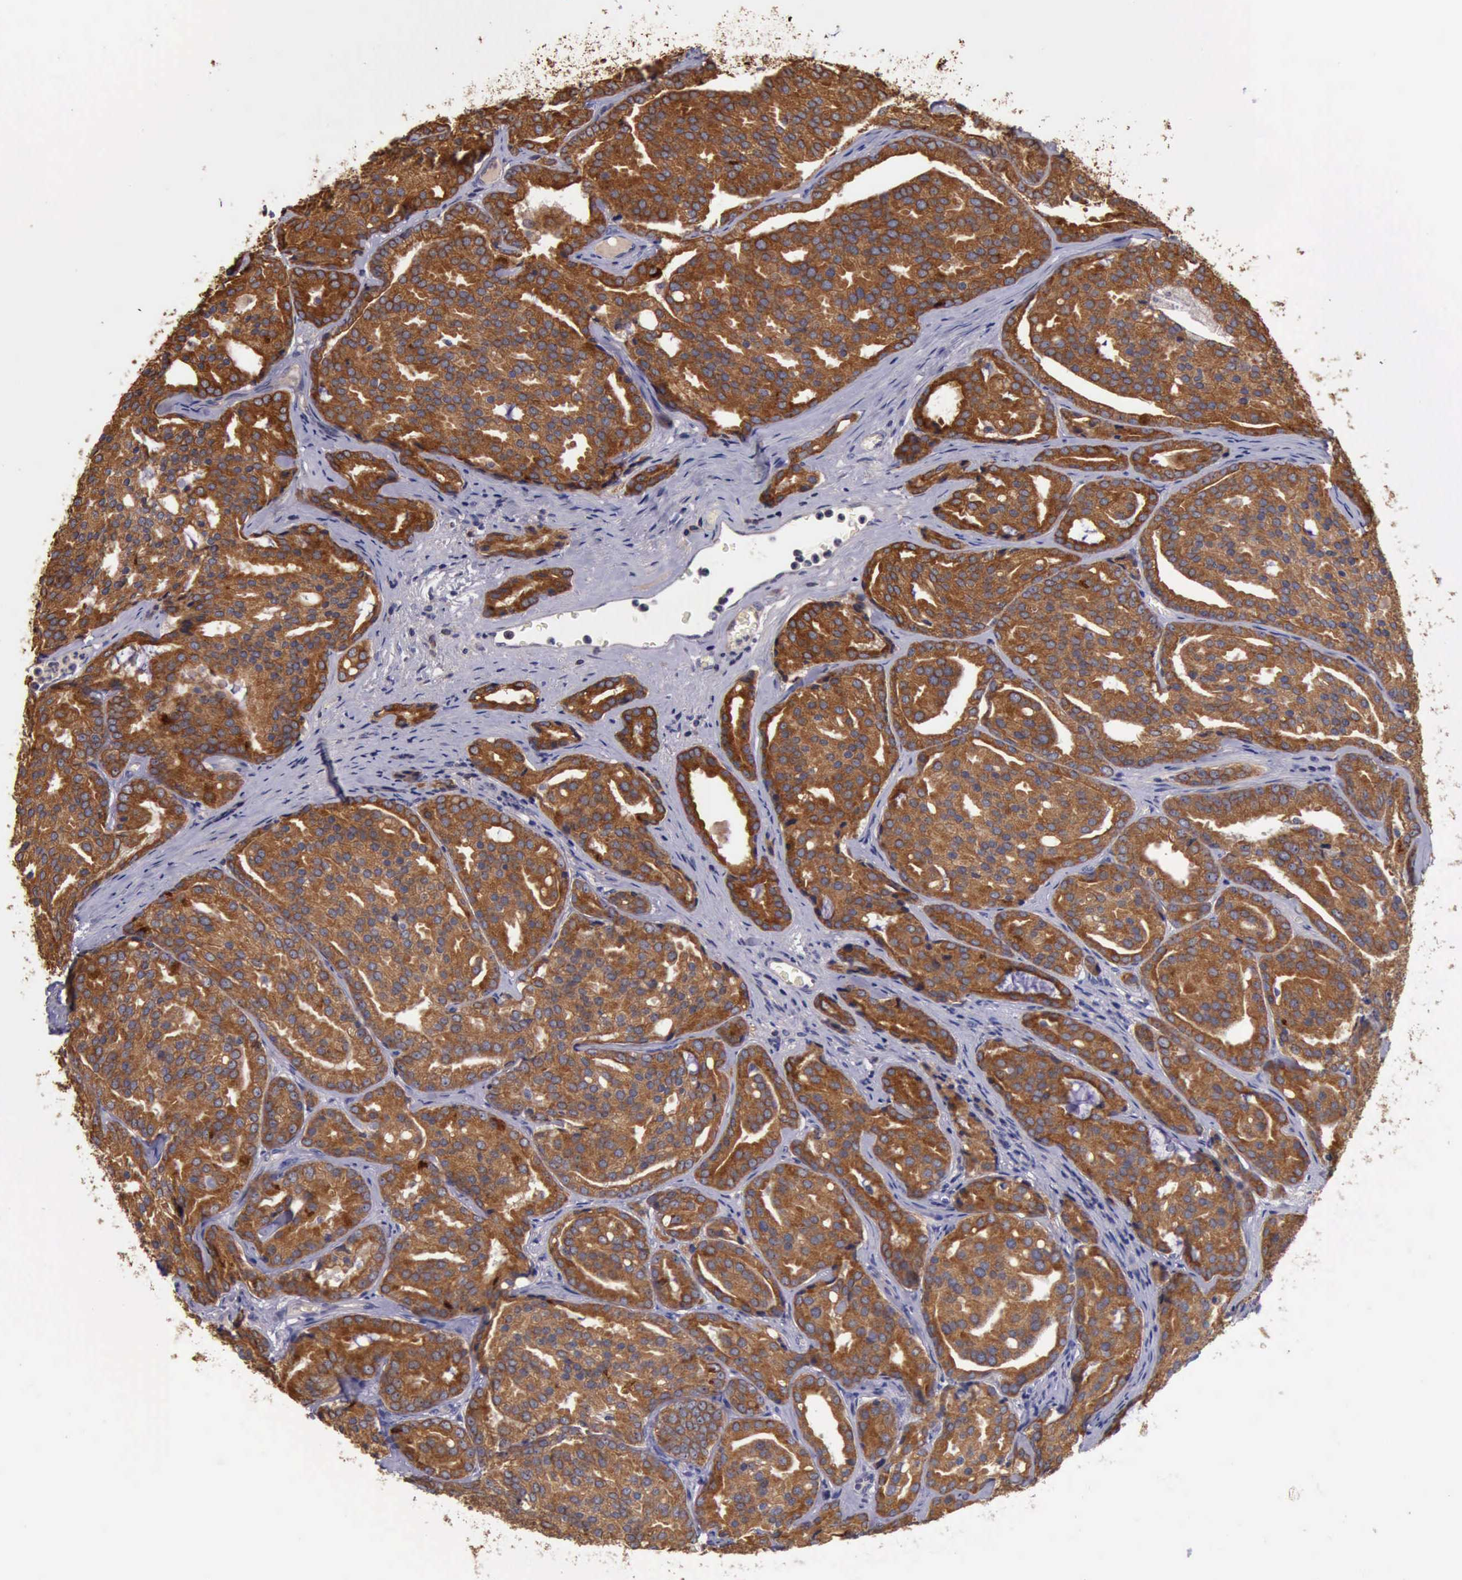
{"staining": {"intensity": "moderate", "quantity": ">75%", "location": "cytoplasmic/membranous"}, "tissue": "prostate cancer", "cell_type": "Tumor cells", "image_type": "cancer", "snomed": [{"axis": "morphology", "description": "Adenocarcinoma, High grade"}, {"axis": "topography", "description": "Prostate"}], "caption": "Protein staining displays moderate cytoplasmic/membranous positivity in approximately >75% of tumor cells in prostate adenocarcinoma (high-grade). The protein of interest is stained brown, and the nuclei are stained in blue (DAB IHC with brightfield microscopy, high magnification).", "gene": "RAB39B", "patient": {"sex": "male", "age": 64}}